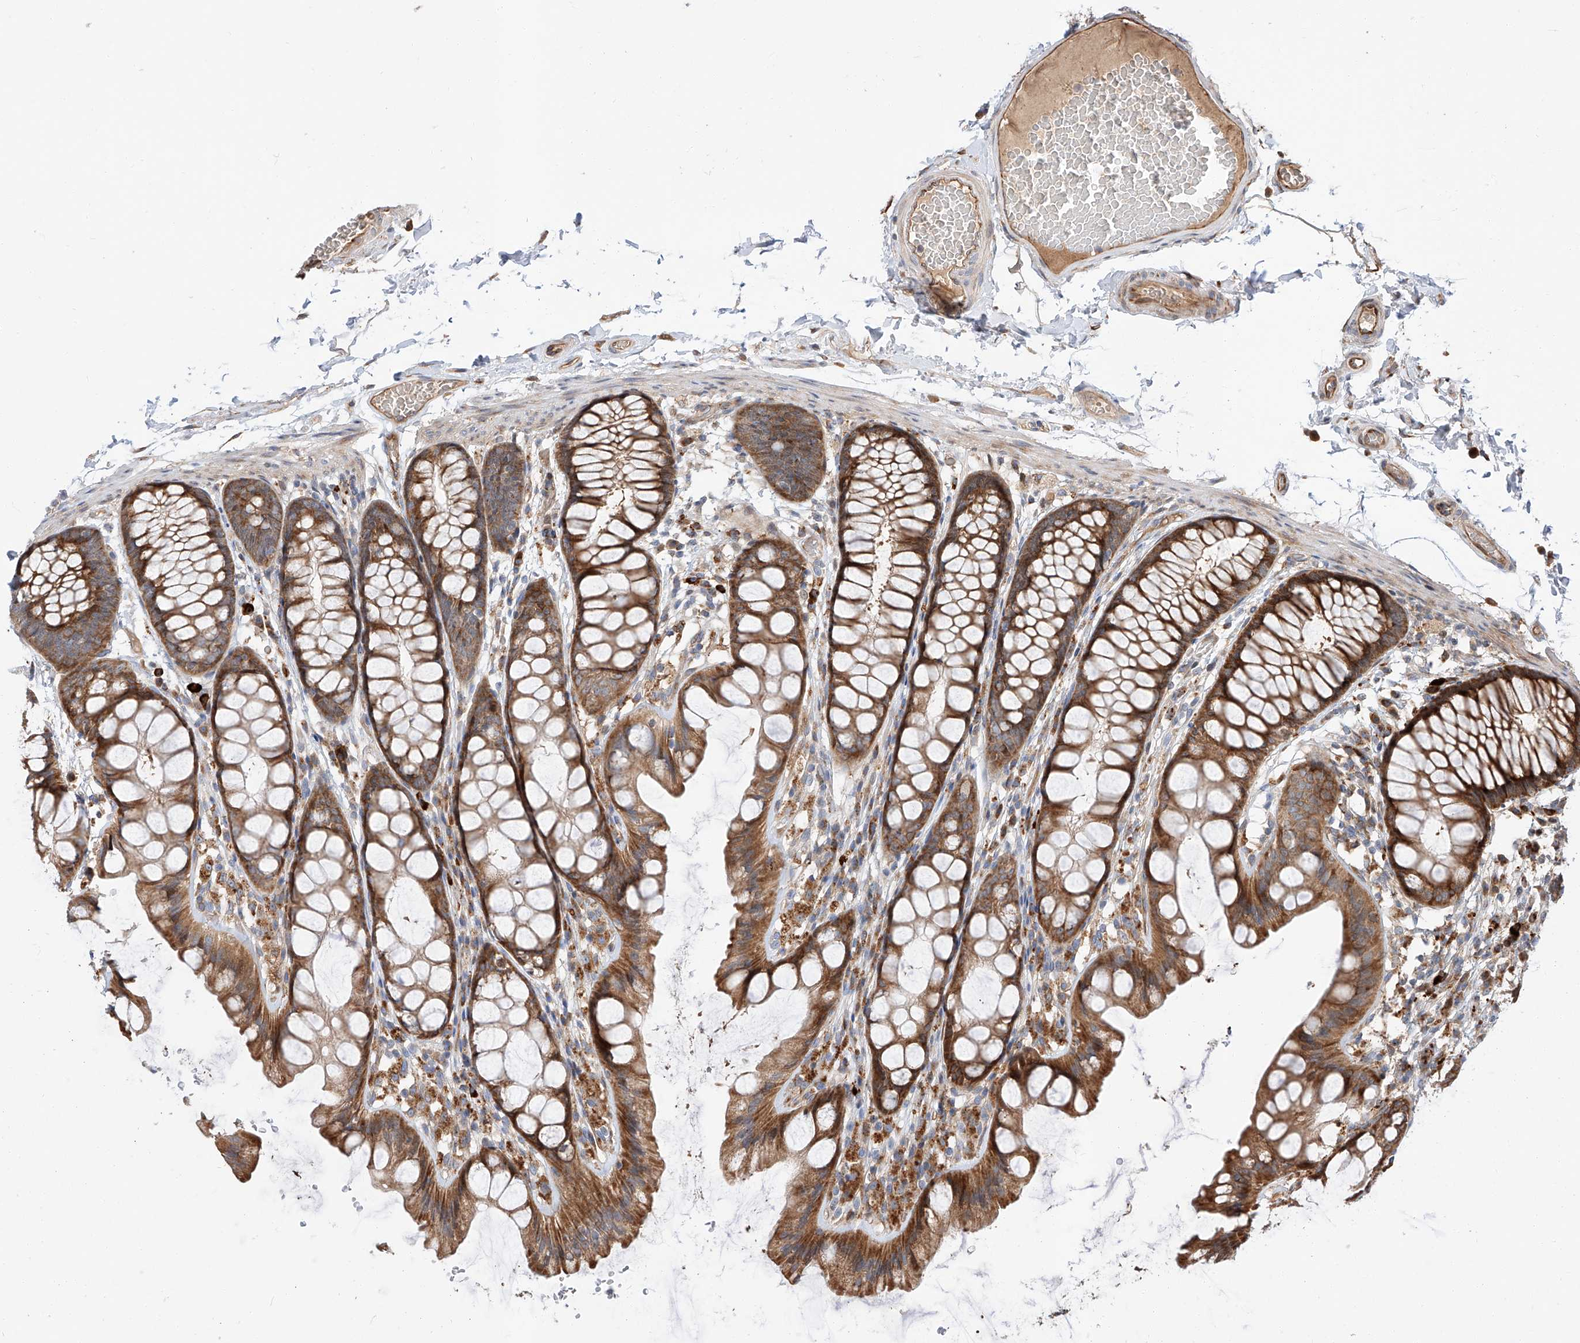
{"staining": {"intensity": "moderate", "quantity": ">75%", "location": "cytoplasmic/membranous"}, "tissue": "colon", "cell_type": "Endothelial cells", "image_type": "normal", "snomed": [{"axis": "morphology", "description": "Normal tissue, NOS"}, {"axis": "topography", "description": "Colon"}], "caption": "Protein expression analysis of unremarkable colon demonstrates moderate cytoplasmic/membranous staining in about >75% of endothelial cells. Using DAB (brown) and hematoxylin (blue) stains, captured at high magnification using brightfield microscopy.", "gene": "DIRAS3", "patient": {"sex": "male", "age": 47}}